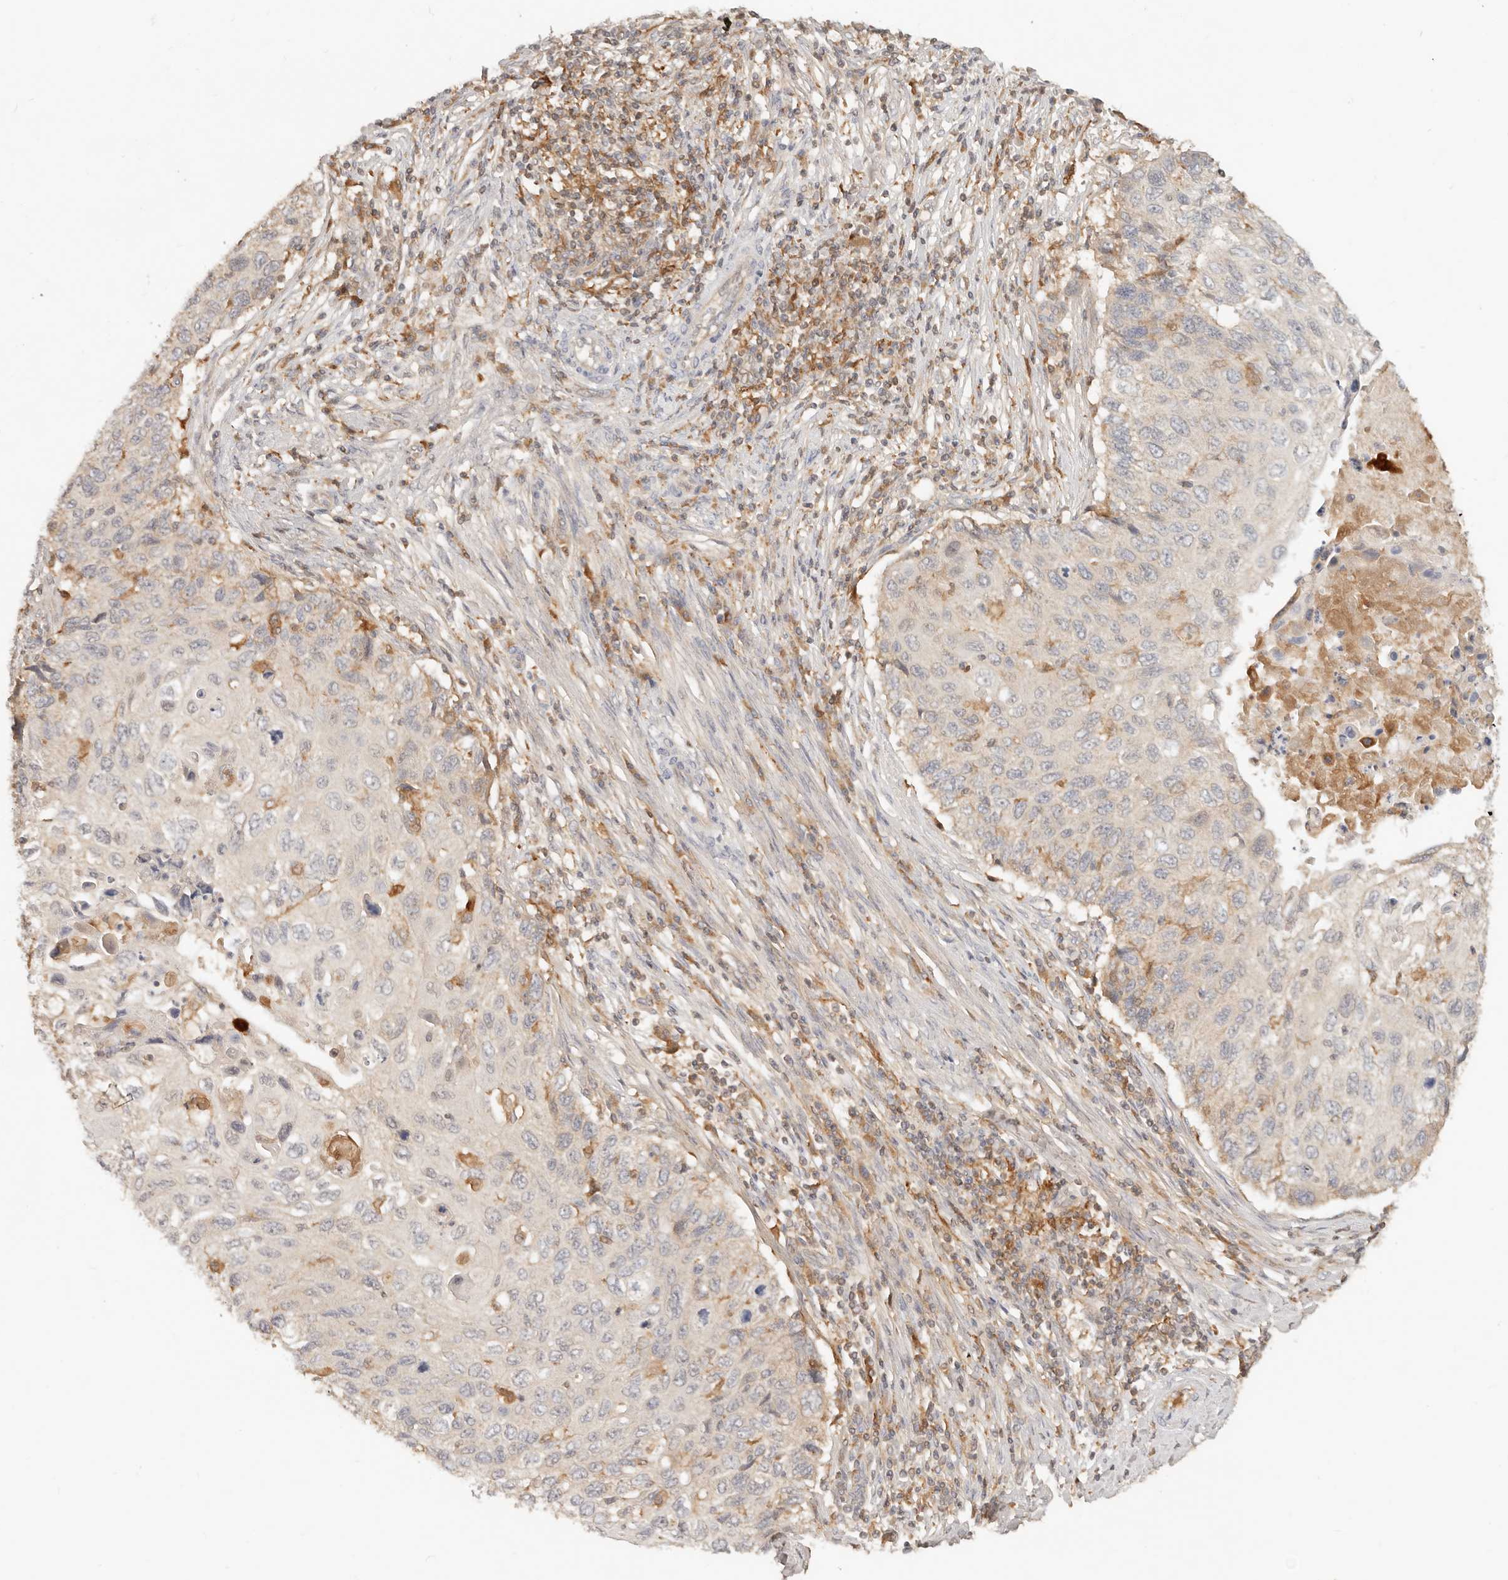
{"staining": {"intensity": "negative", "quantity": "none", "location": "none"}, "tissue": "cervical cancer", "cell_type": "Tumor cells", "image_type": "cancer", "snomed": [{"axis": "morphology", "description": "Squamous cell carcinoma, NOS"}, {"axis": "topography", "description": "Cervix"}], "caption": "Immunohistochemistry of human cervical squamous cell carcinoma shows no expression in tumor cells.", "gene": "NECAP2", "patient": {"sex": "female", "age": 70}}